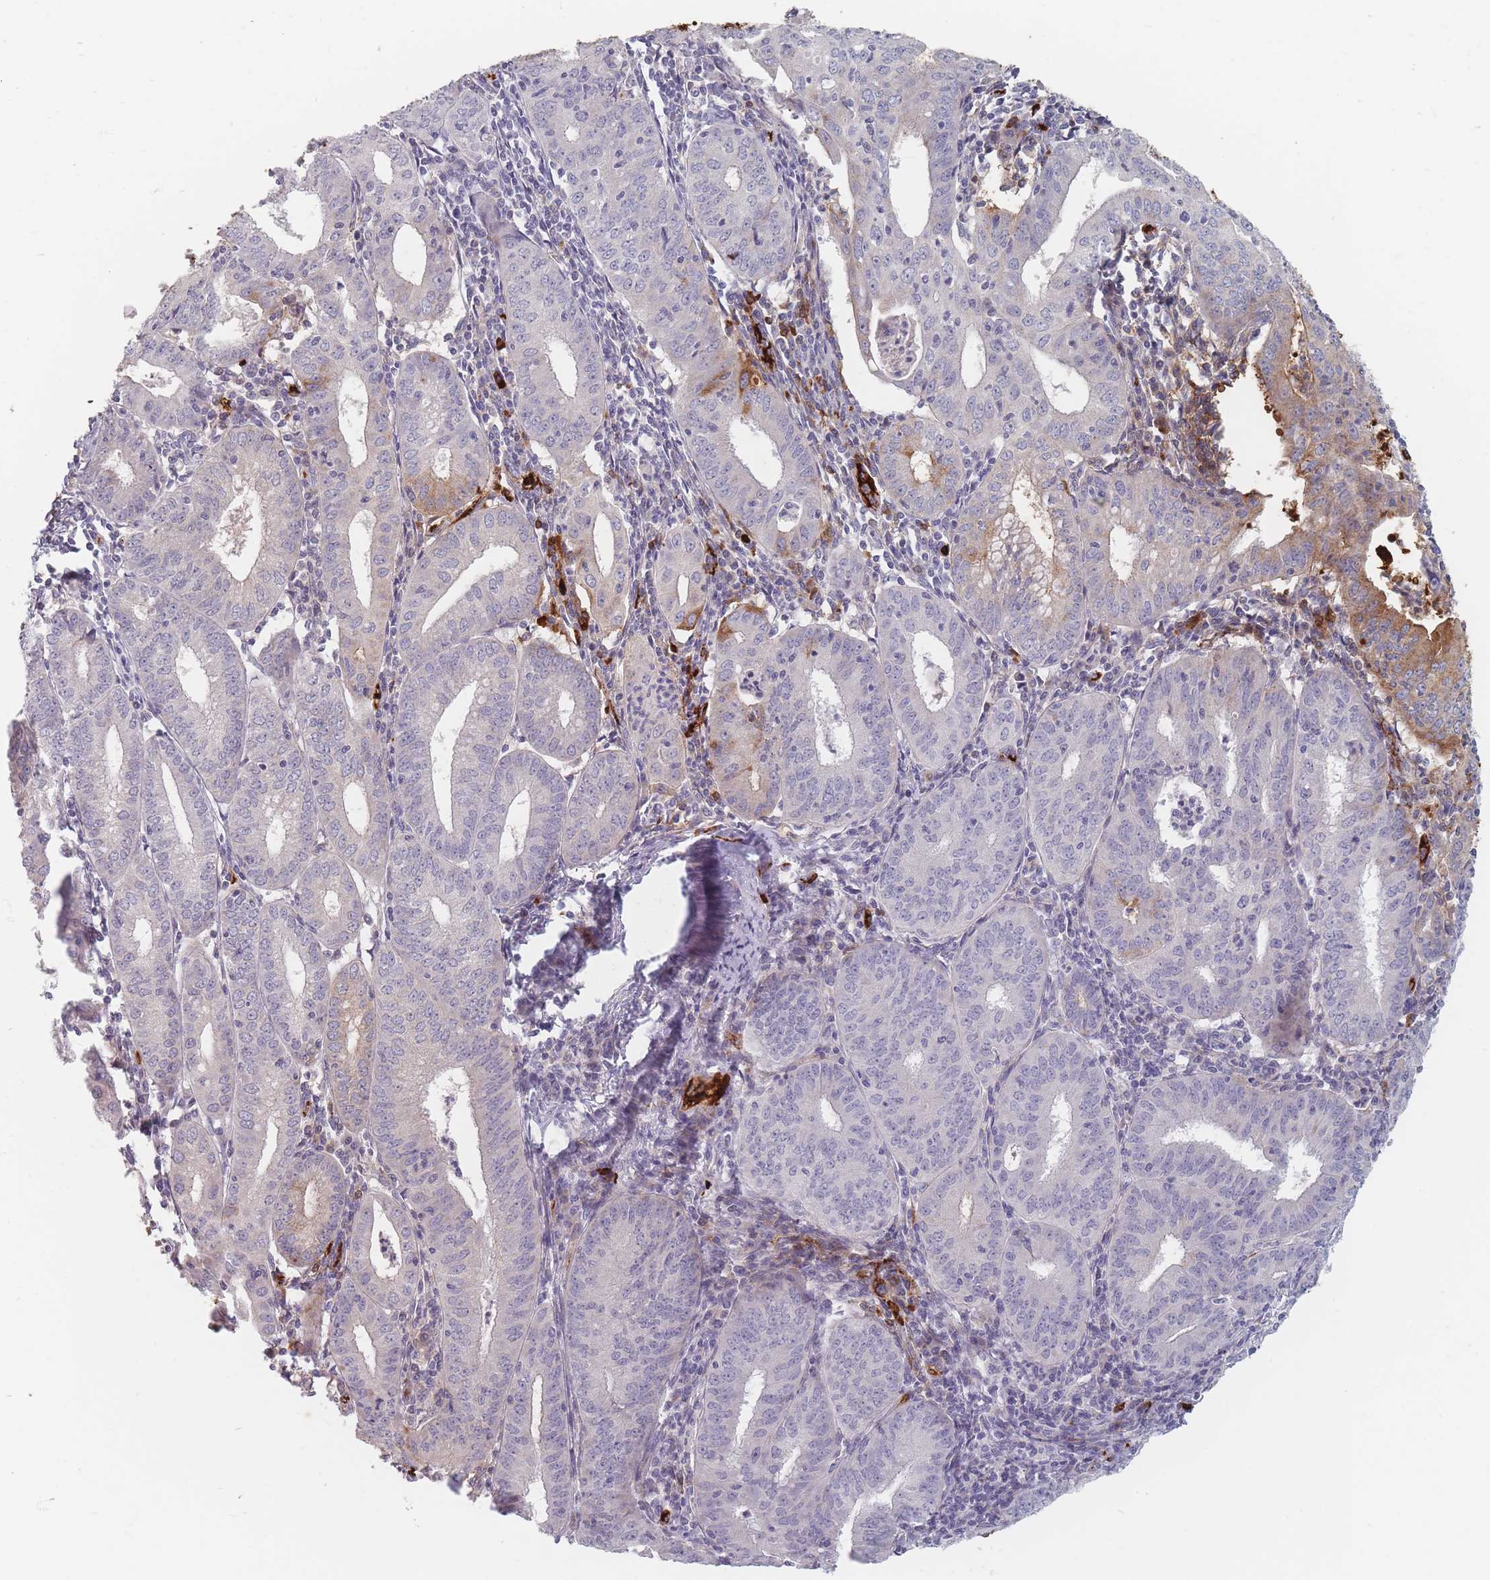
{"staining": {"intensity": "moderate", "quantity": "<25%", "location": "cytoplasmic/membranous"}, "tissue": "endometrial cancer", "cell_type": "Tumor cells", "image_type": "cancer", "snomed": [{"axis": "morphology", "description": "Adenocarcinoma, NOS"}, {"axis": "topography", "description": "Endometrium"}], "caption": "A low amount of moderate cytoplasmic/membranous positivity is identified in about <25% of tumor cells in endometrial adenocarcinoma tissue.", "gene": "SLC2A6", "patient": {"sex": "female", "age": 60}}